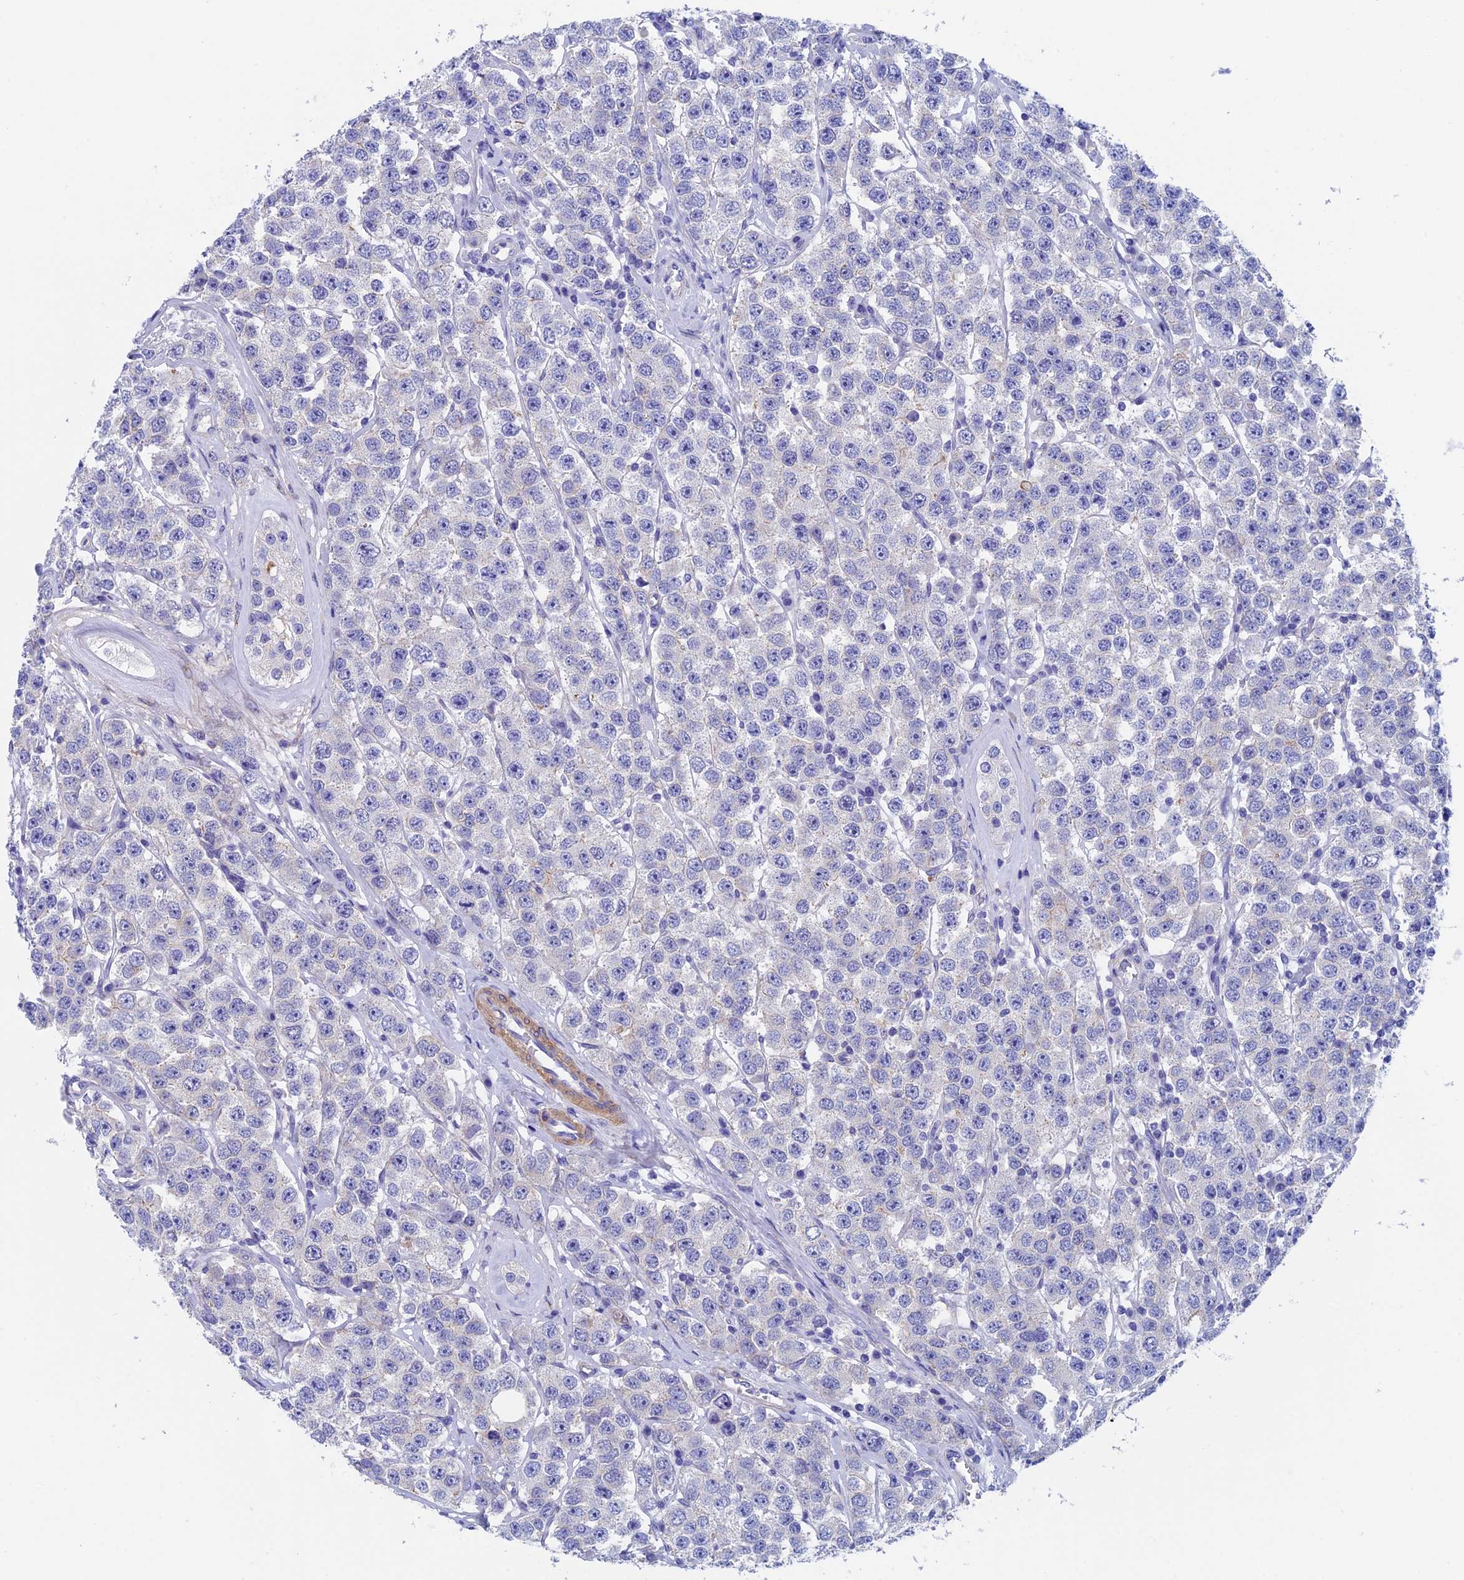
{"staining": {"intensity": "negative", "quantity": "none", "location": "none"}, "tissue": "testis cancer", "cell_type": "Tumor cells", "image_type": "cancer", "snomed": [{"axis": "morphology", "description": "Seminoma, NOS"}, {"axis": "topography", "description": "Testis"}], "caption": "IHC histopathology image of testis cancer (seminoma) stained for a protein (brown), which demonstrates no expression in tumor cells. (Stains: DAB (3,3'-diaminobenzidine) immunohistochemistry with hematoxylin counter stain, Microscopy: brightfield microscopy at high magnification).", "gene": "ADH7", "patient": {"sex": "male", "age": 28}}